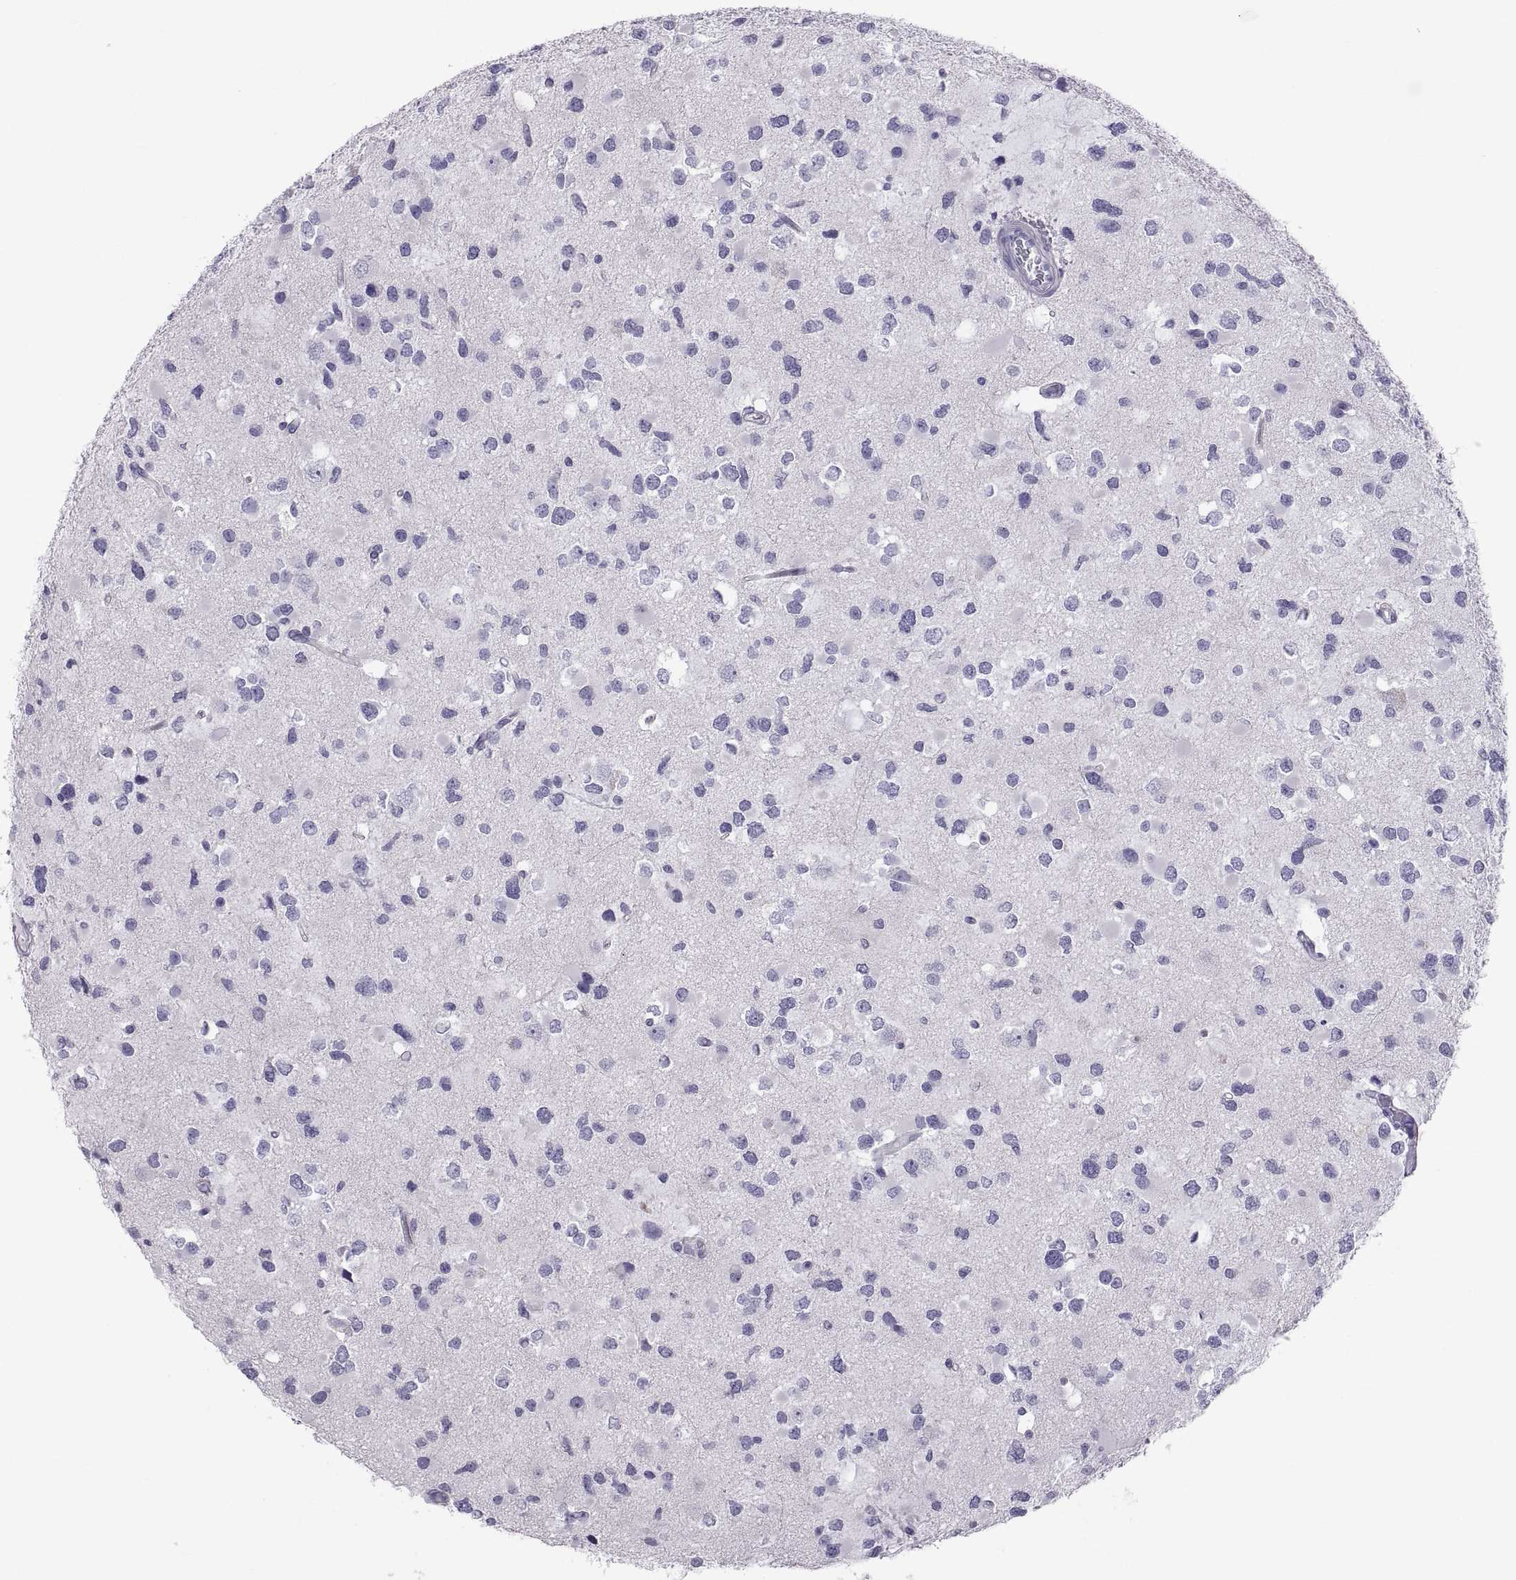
{"staining": {"intensity": "negative", "quantity": "none", "location": "none"}, "tissue": "glioma", "cell_type": "Tumor cells", "image_type": "cancer", "snomed": [{"axis": "morphology", "description": "Glioma, malignant, Low grade"}, {"axis": "topography", "description": "Brain"}], "caption": "Tumor cells show no significant staining in glioma.", "gene": "RNASE12", "patient": {"sex": "female", "age": 32}}